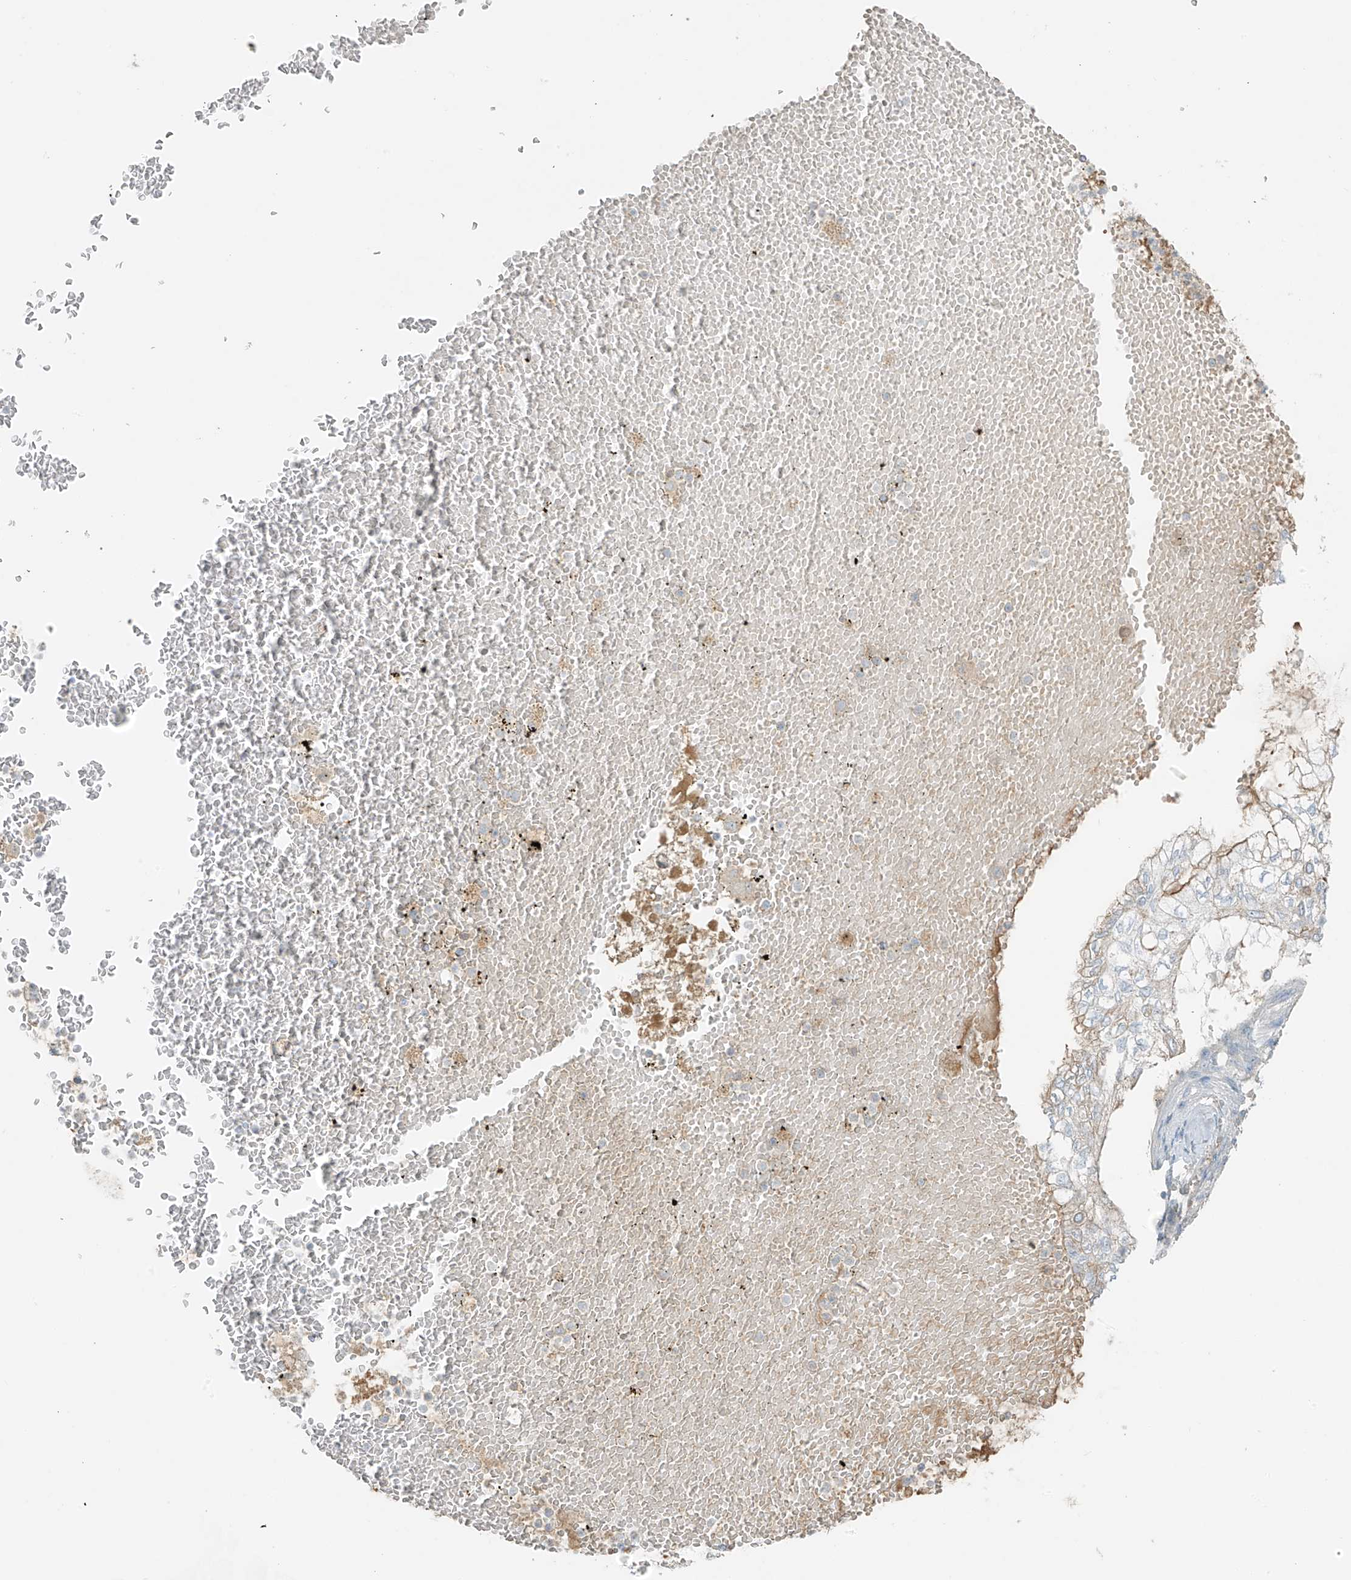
{"staining": {"intensity": "negative", "quantity": "none", "location": "none"}, "tissue": "lung cancer", "cell_type": "Tumor cells", "image_type": "cancer", "snomed": [{"axis": "morphology", "description": "Adenocarcinoma, NOS"}, {"axis": "topography", "description": "Lung"}], "caption": "High power microscopy histopathology image of an immunohistochemistry image of lung cancer (adenocarcinoma), revealing no significant staining in tumor cells. (Immunohistochemistry, brightfield microscopy, high magnification).", "gene": "FAM131C", "patient": {"sex": "female", "age": 70}}